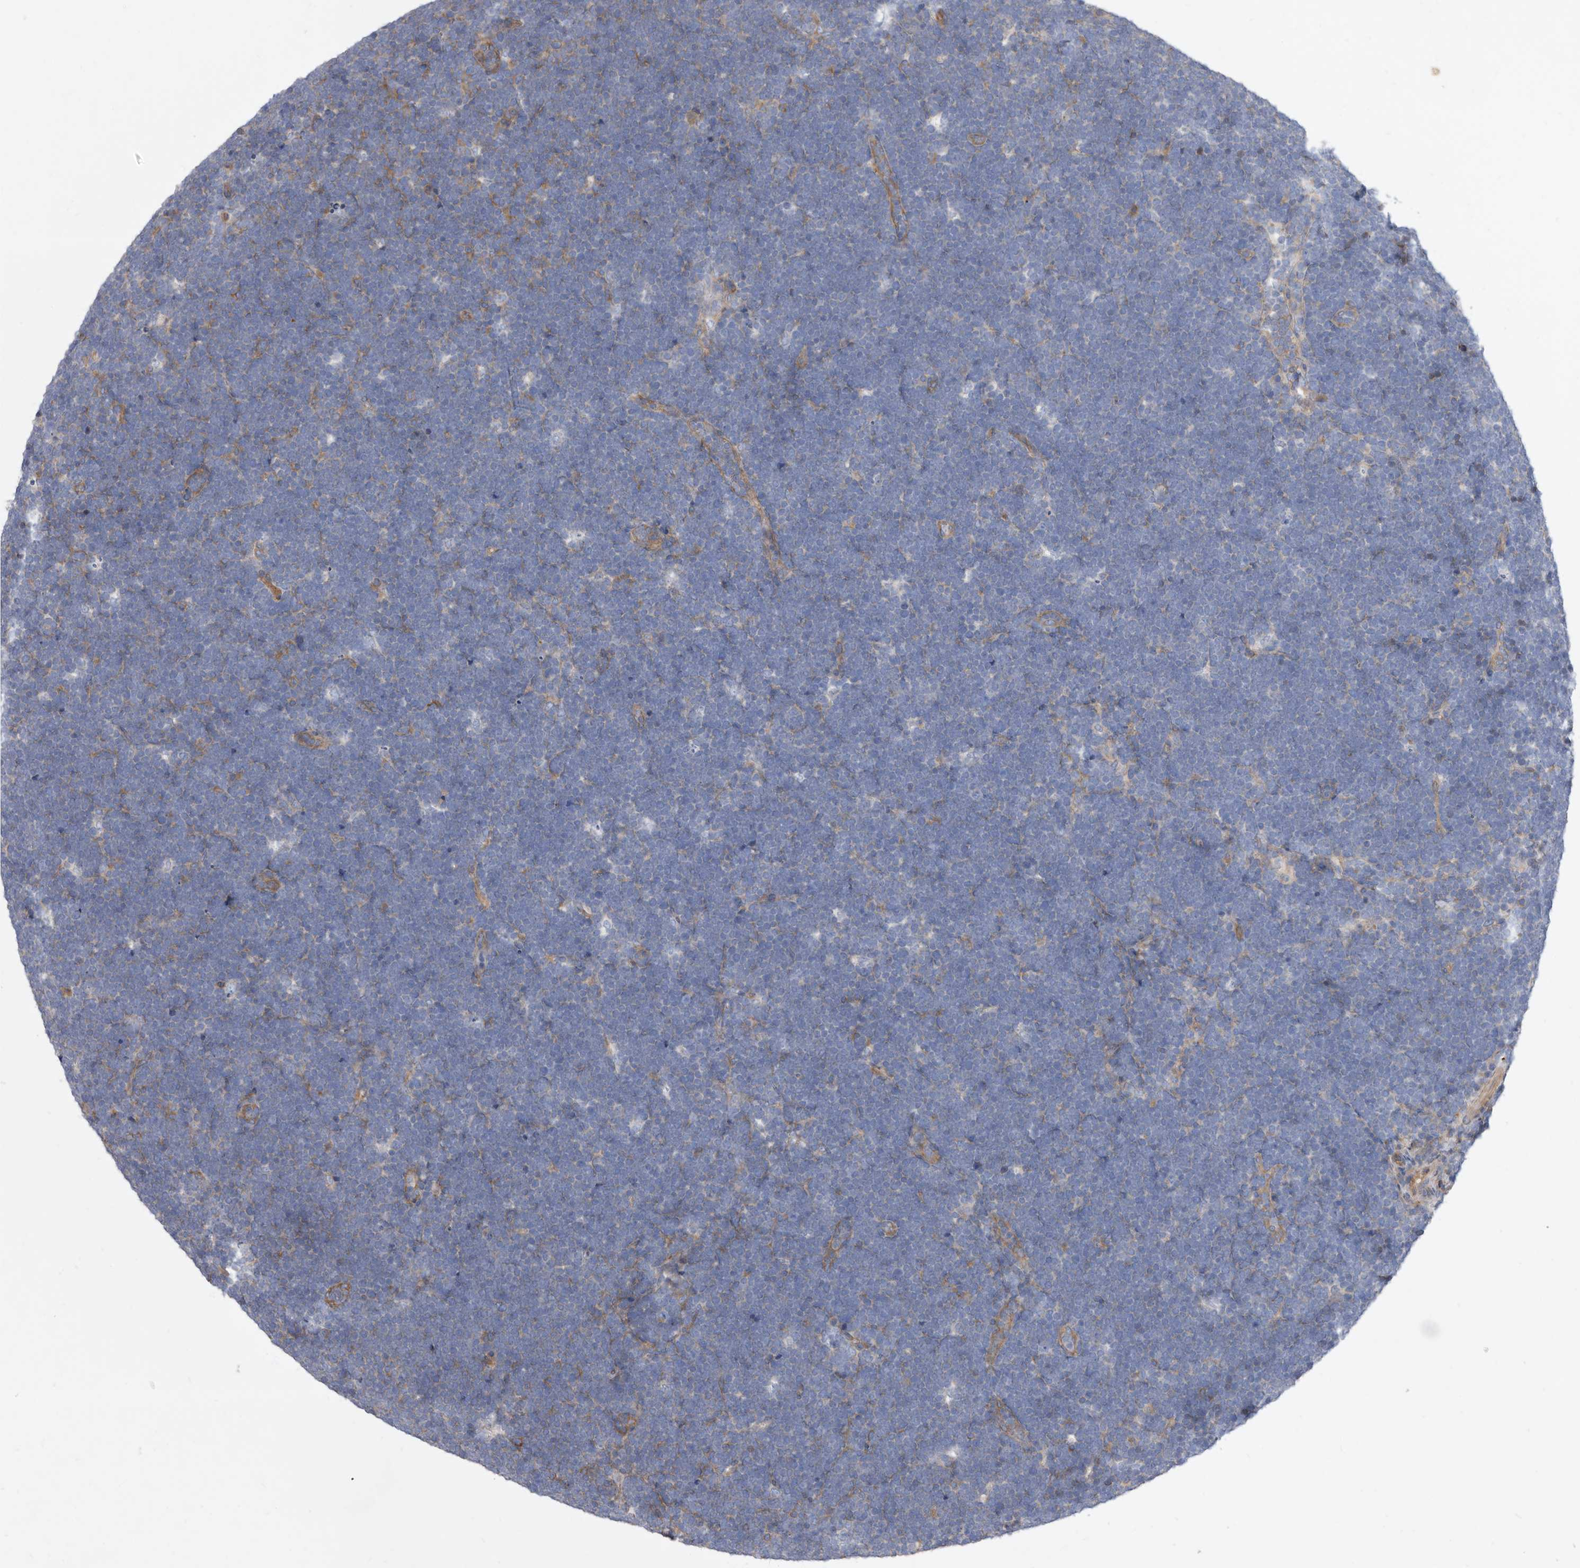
{"staining": {"intensity": "negative", "quantity": "none", "location": "none"}, "tissue": "lymphoma", "cell_type": "Tumor cells", "image_type": "cancer", "snomed": [{"axis": "morphology", "description": "Malignant lymphoma, non-Hodgkin's type, High grade"}, {"axis": "topography", "description": "Lymph node"}], "caption": "DAB (3,3'-diaminobenzidine) immunohistochemical staining of human malignant lymphoma, non-Hodgkin's type (high-grade) demonstrates no significant expression in tumor cells.", "gene": "ATP13A3", "patient": {"sex": "male", "age": 13}}